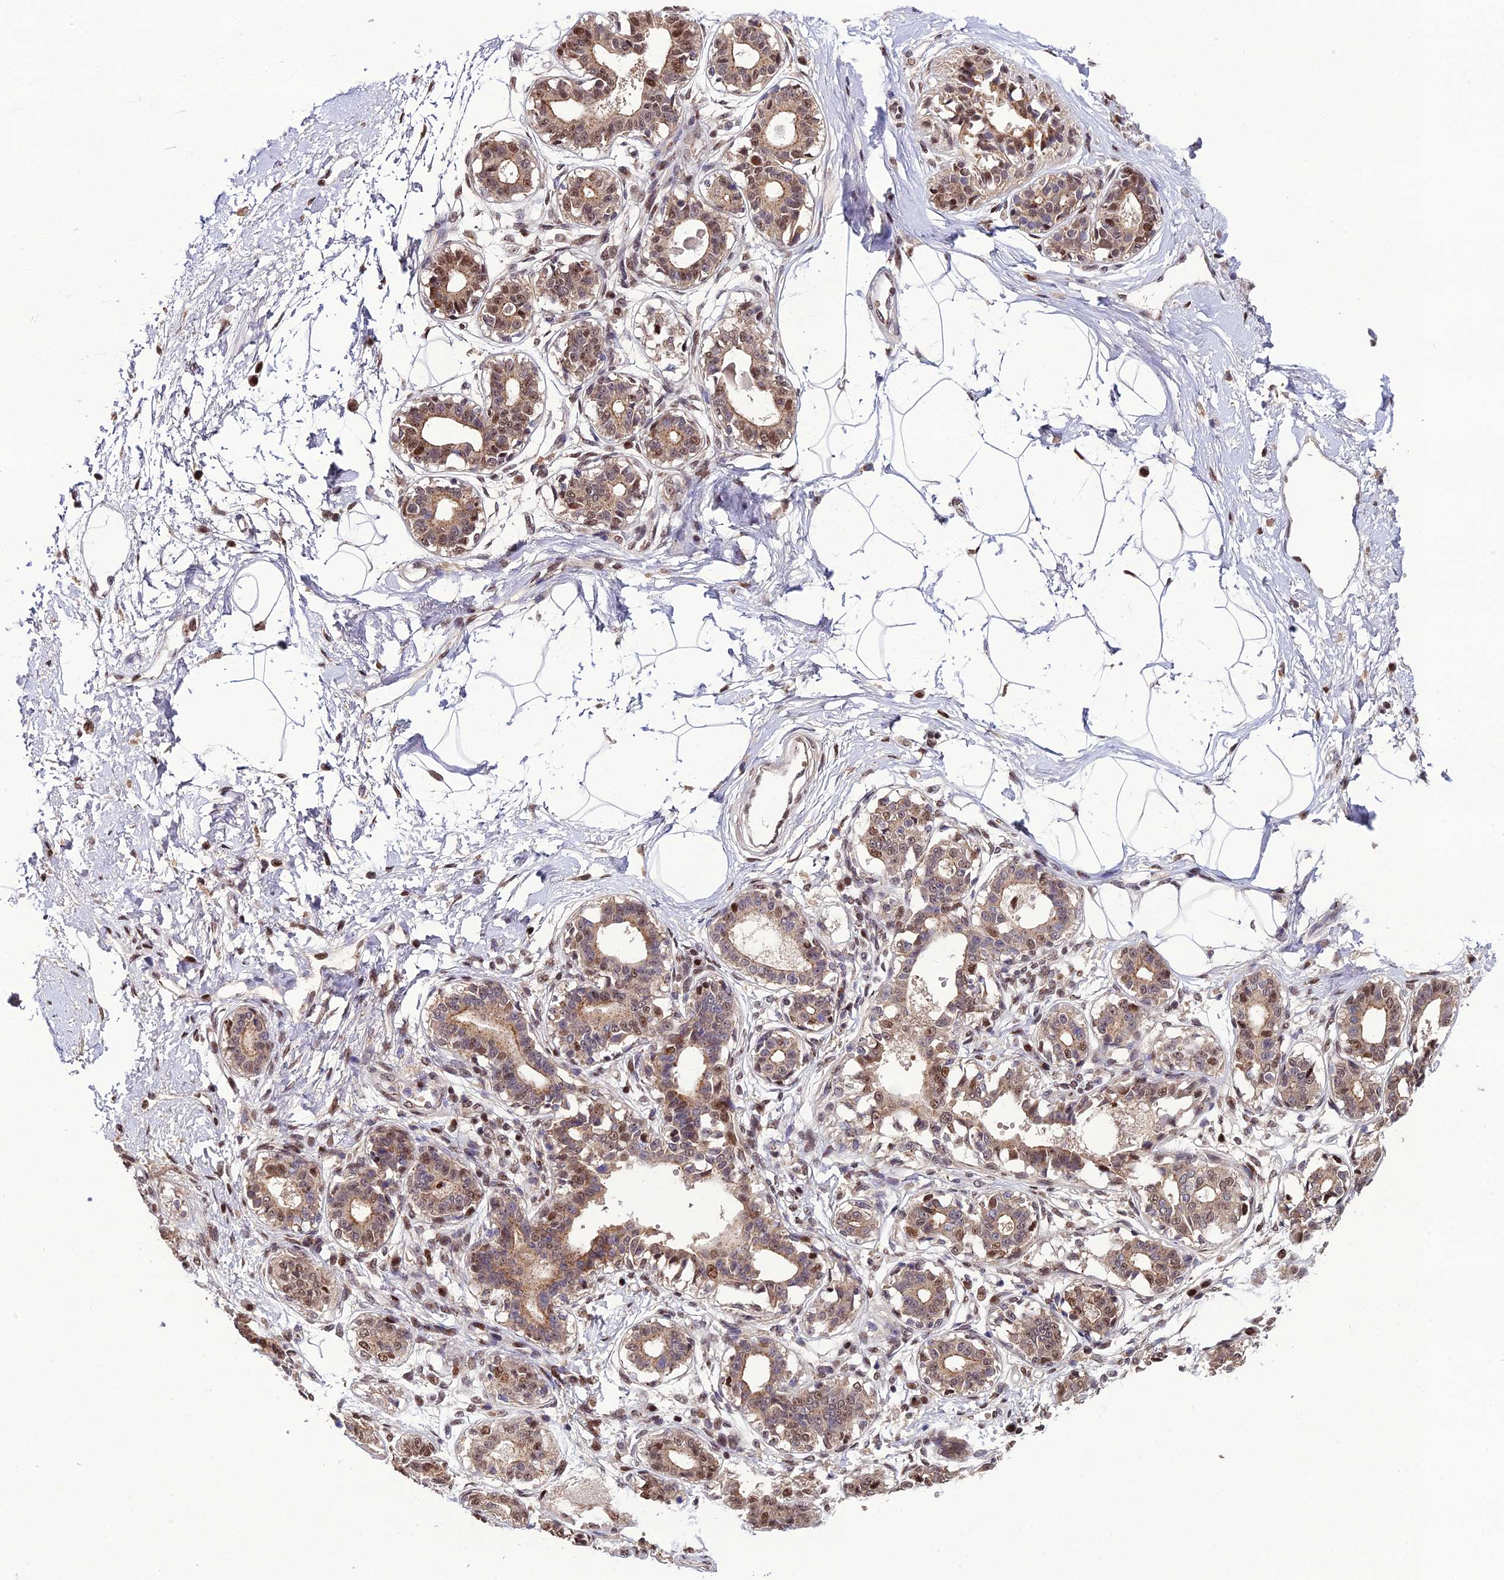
{"staining": {"intensity": "moderate", "quantity": "25%-75%", "location": "nuclear"}, "tissue": "breast", "cell_type": "Adipocytes", "image_type": "normal", "snomed": [{"axis": "morphology", "description": "Normal tissue, NOS"}, {"axis": "topography", "description": "Breast"}], "caption": "This is a histology image of immunohistochemistry (IHC) staining of unremarkable breast, which shows moderate expression in the nuclear of adipocytes.", "gene": "ARL2", "patient": {"sex": "female", "age": 45}}